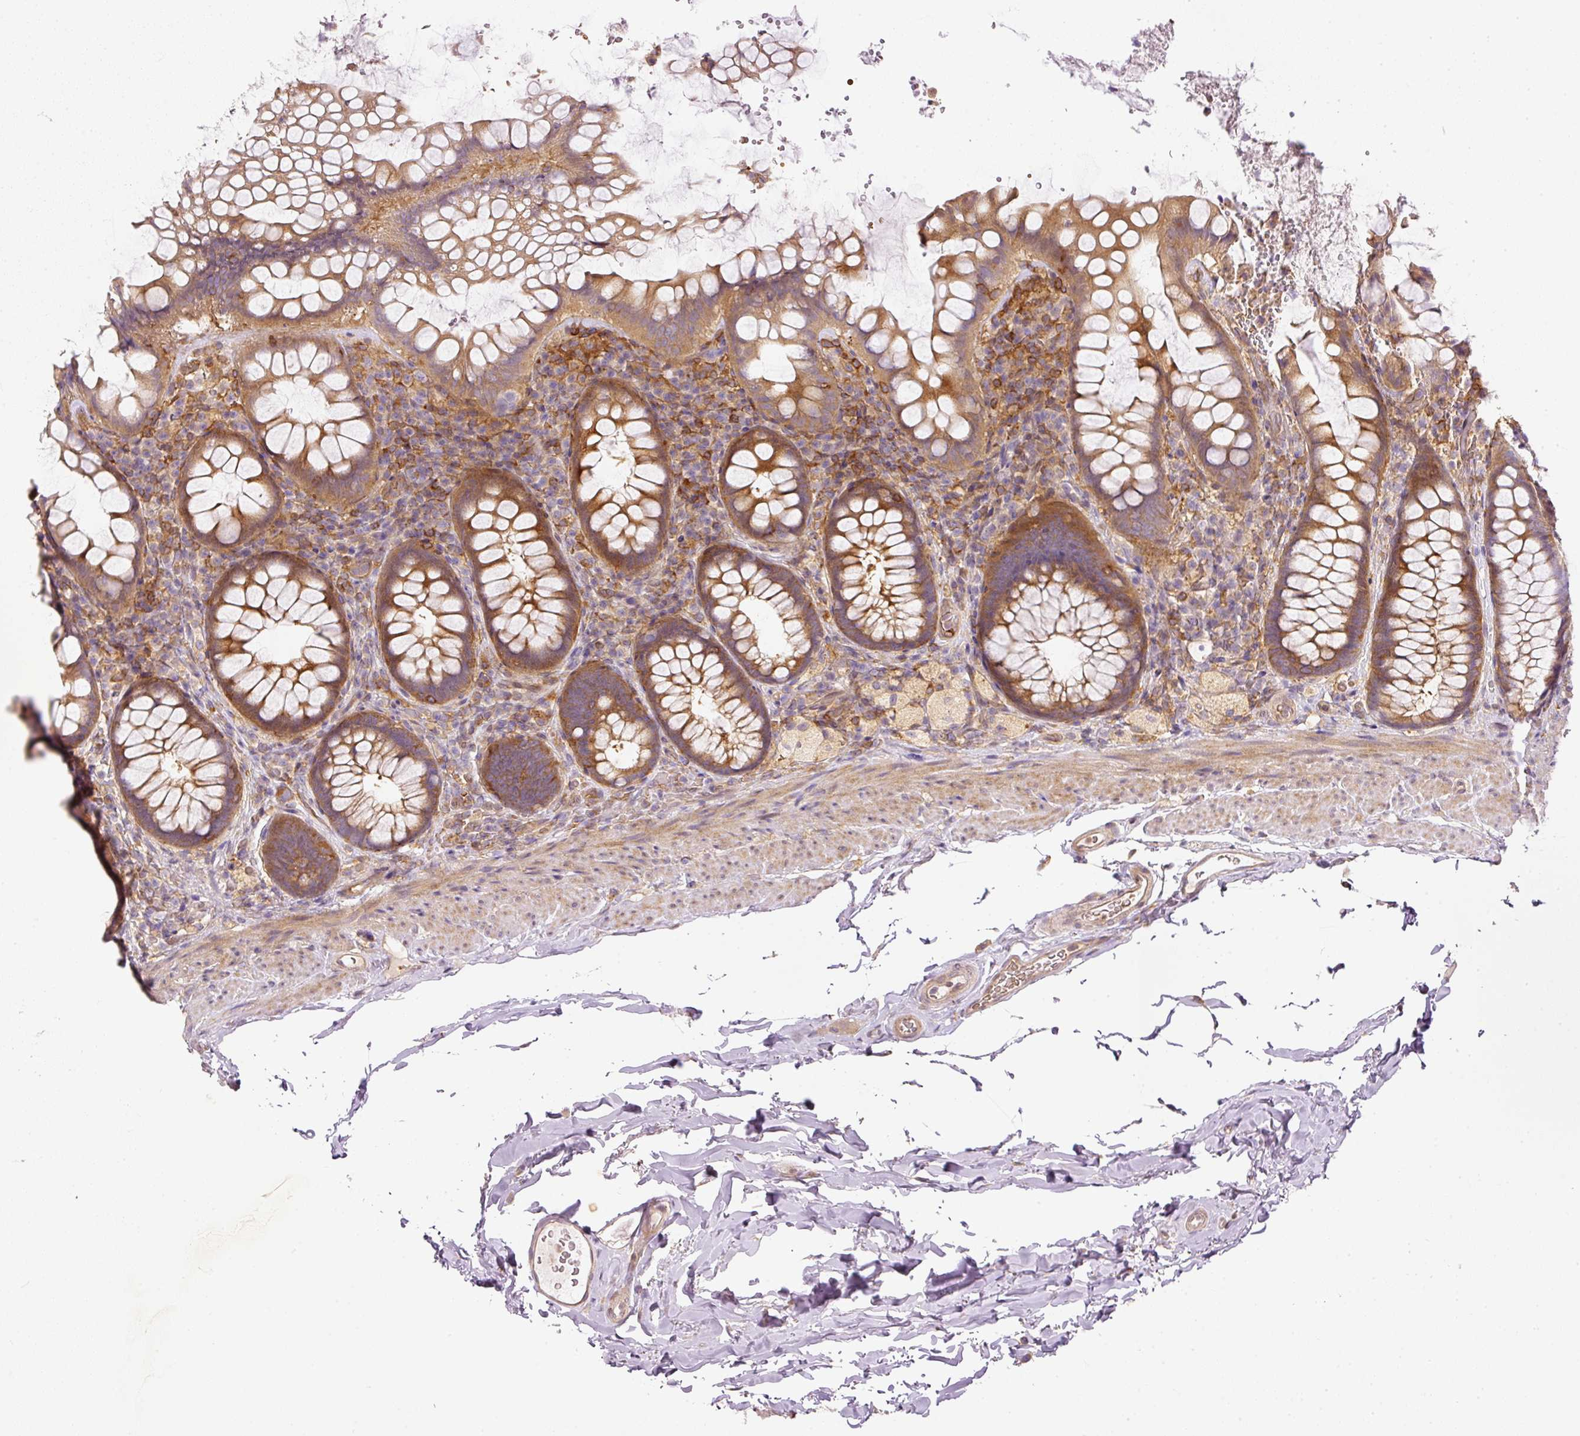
{"staining": {"intensity": "moderate", "quantity": ">75%", "location": "cytoplasmic/membranous"}, "tissue": "rectum", "cell_type": "Glandular cells", "image_type": "normal", "snomed": [{"axis": "morphology", "description": "Normal tissue, NOS"}, {"axis": "topography", "description": "Rectum"}], "caption": "Protein expression analysis of benign rectum demonstrates moderate cytoplasmic/membranous staining in about >75% of glandular cells.", "gene": "TBC1D2B", "patient": {"sex": "female", "age": 69}}